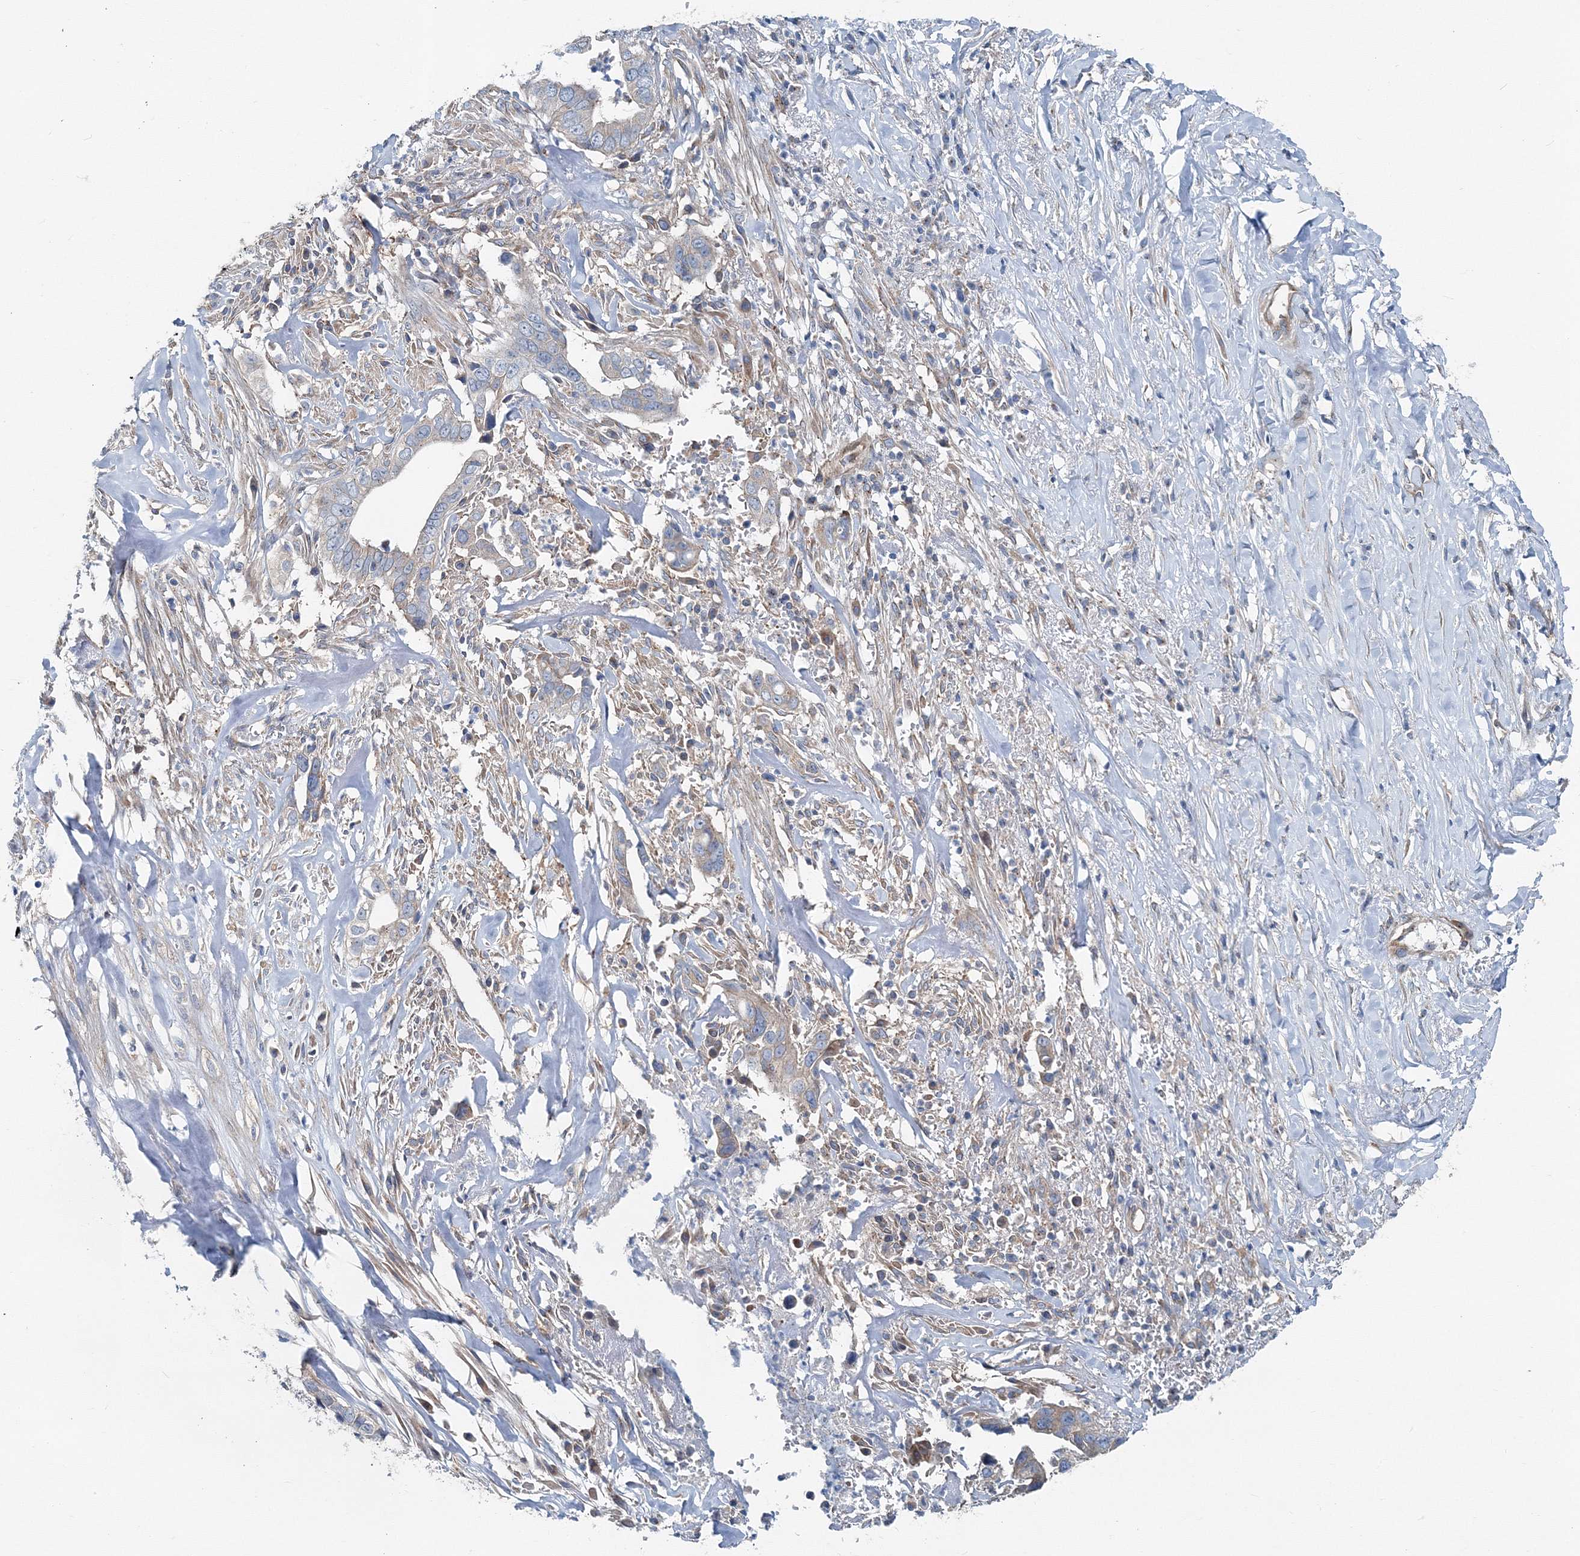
{"staining": {"intensity": "weak", "quantity": "<25%", "location": "cytoplasmic/membranous"}, "tissue": "liver cancer", "cell_type": "Tumor cells", "image_type": "cancer", "snomed": [{"axis": "morphology", "description": "Cholangiocarcinoma"}, {"axis": "topography", "description": "Liver"}], "caption": "Immunohistochemistry (IHC) micrograph of liver cancer (cholangiocarcinoma) stained for a protein (brown), which exhibits no expression in tumor cells. The staining is performed using DAB (3,3'-diaminobenzidine) brown chromogen with nuclei counter-stained in using hematoxylin.", "gene": "MPHOSPH9", "patient": {"sex": "female", "age": 79}}